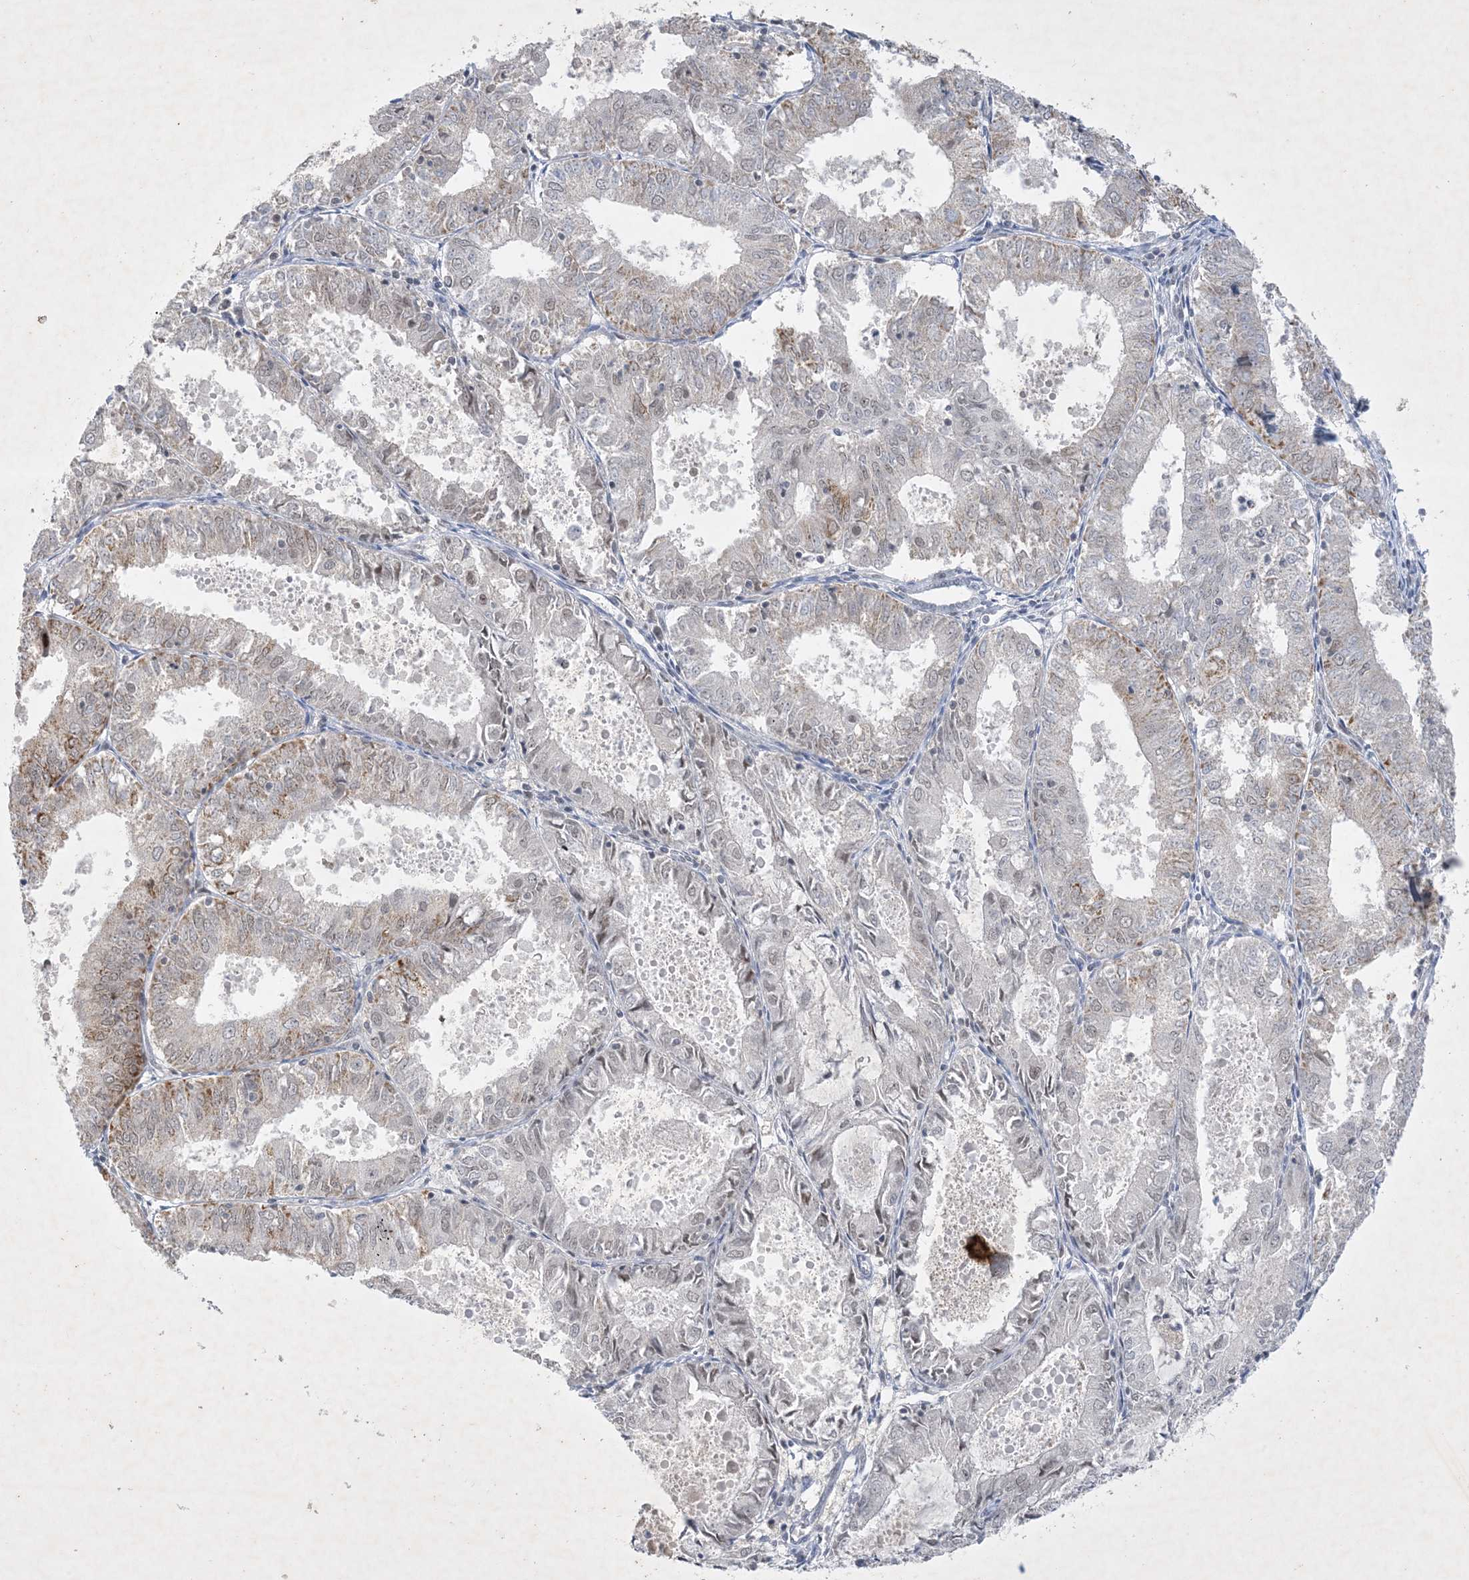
{"staining": {"intensity": "moderate", "quantity": "<25%", "location": "cytoplasmic/membranous,nuclear"}, "tissue": "endometrial cancer", "cell_type": "Tumor cells", "image_type": "cancer", "snomed": [{"axis": "morphology", "description": "Adenocarcinoma, NOS"}, {"axis": "topography", "description": "Endometrium"}], "caption": "Endometrial cancer stained with immunohistochemistry (IHC) demonstrates moderate cytoplasmic/membranous and nuclear positivity in about <25% of tumor cells.", "gene": "ZNF674", "patient": {"sex": "female", "age": 57}}